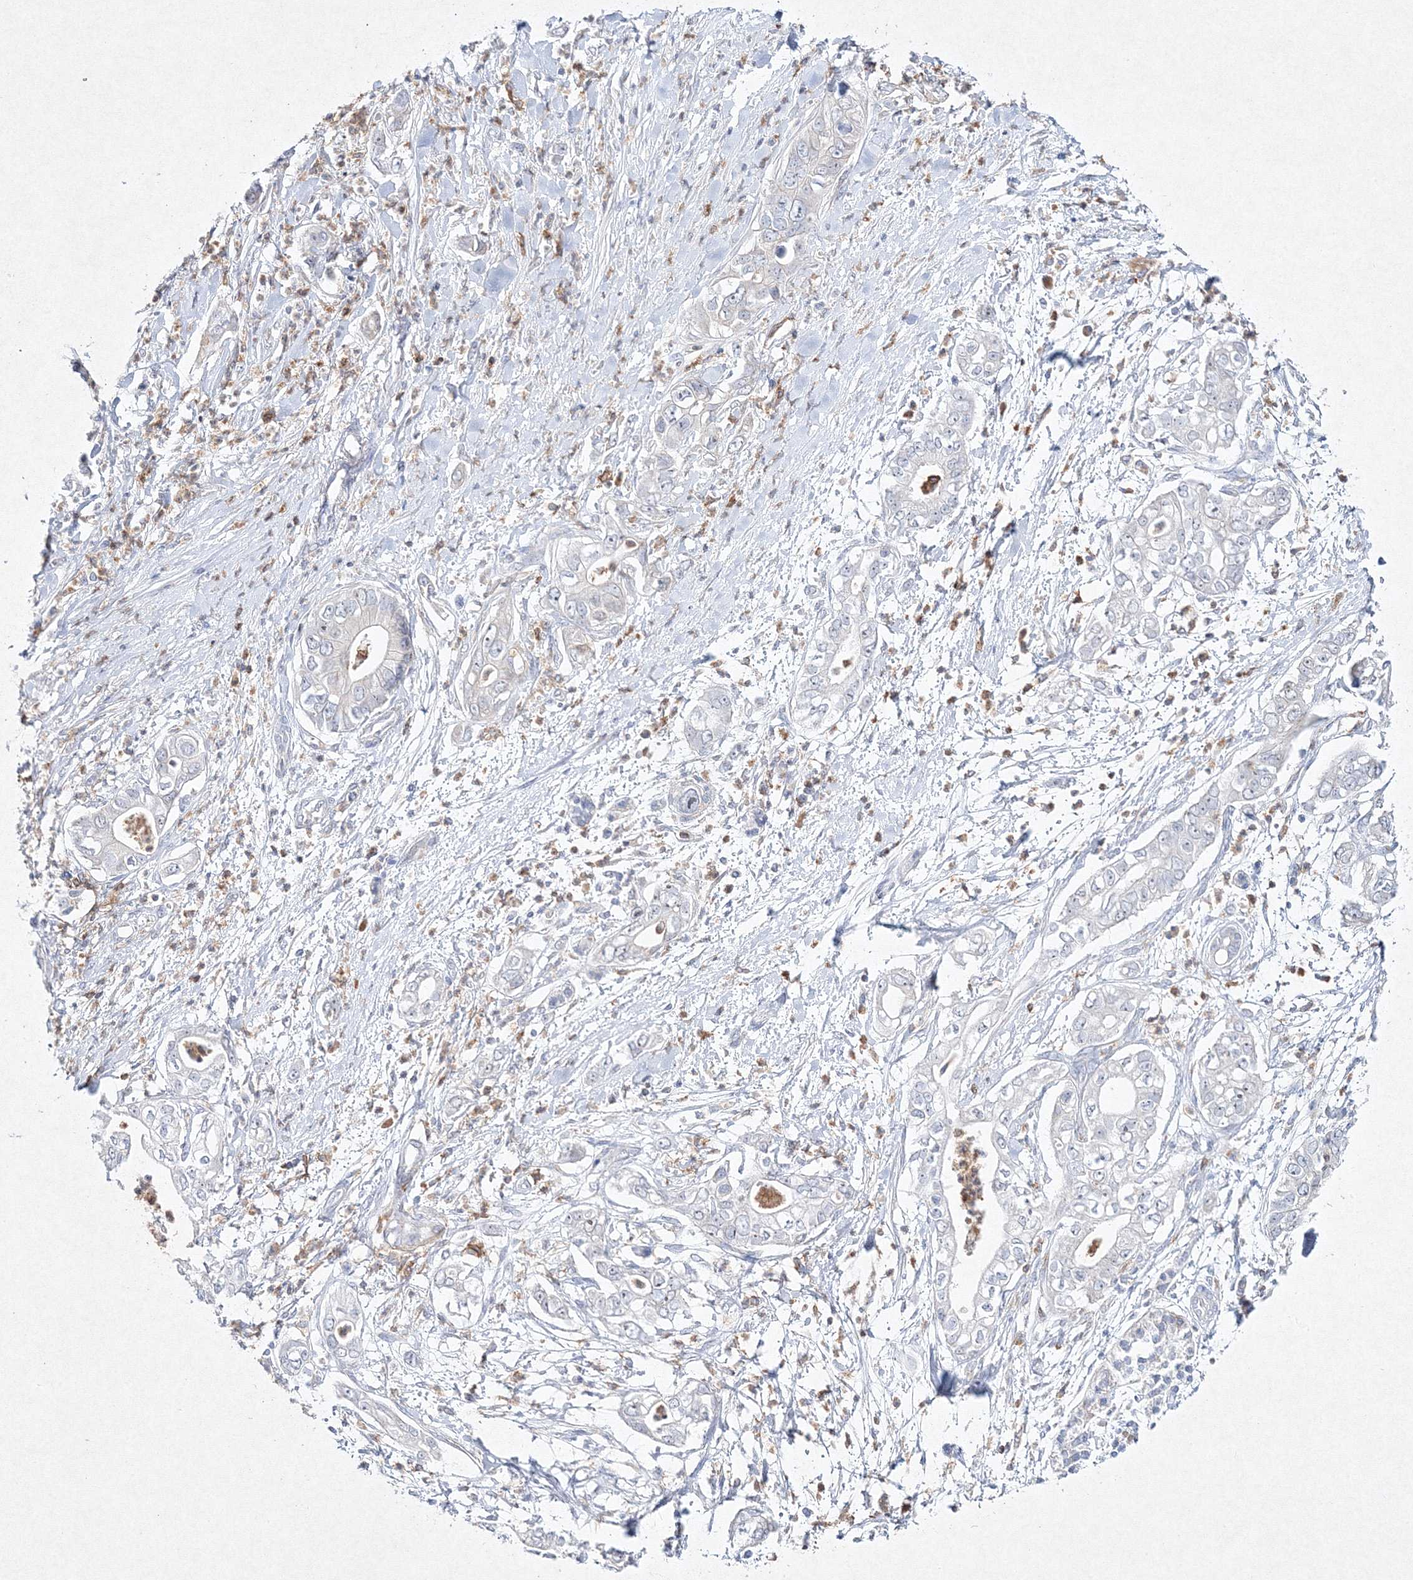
{"staining": {"intensity": "negative", "quantity": "none", "location": "none"}, "tissue": "pancreatic cancer", "cell_type": "Tumor cells", "image_type": "cancer", "snomed": [{"axis": "morphology", "description": "Adenocarcinoma, NOS"}, {"axis": "topography", "description": "Pancreas"}], "caption": "Immunohistochemical staining of human pancreatic cancer displays no significant positivity in tumor cells.", "gene": "HCST", "patient": {"sex": "female", "age": 78}}